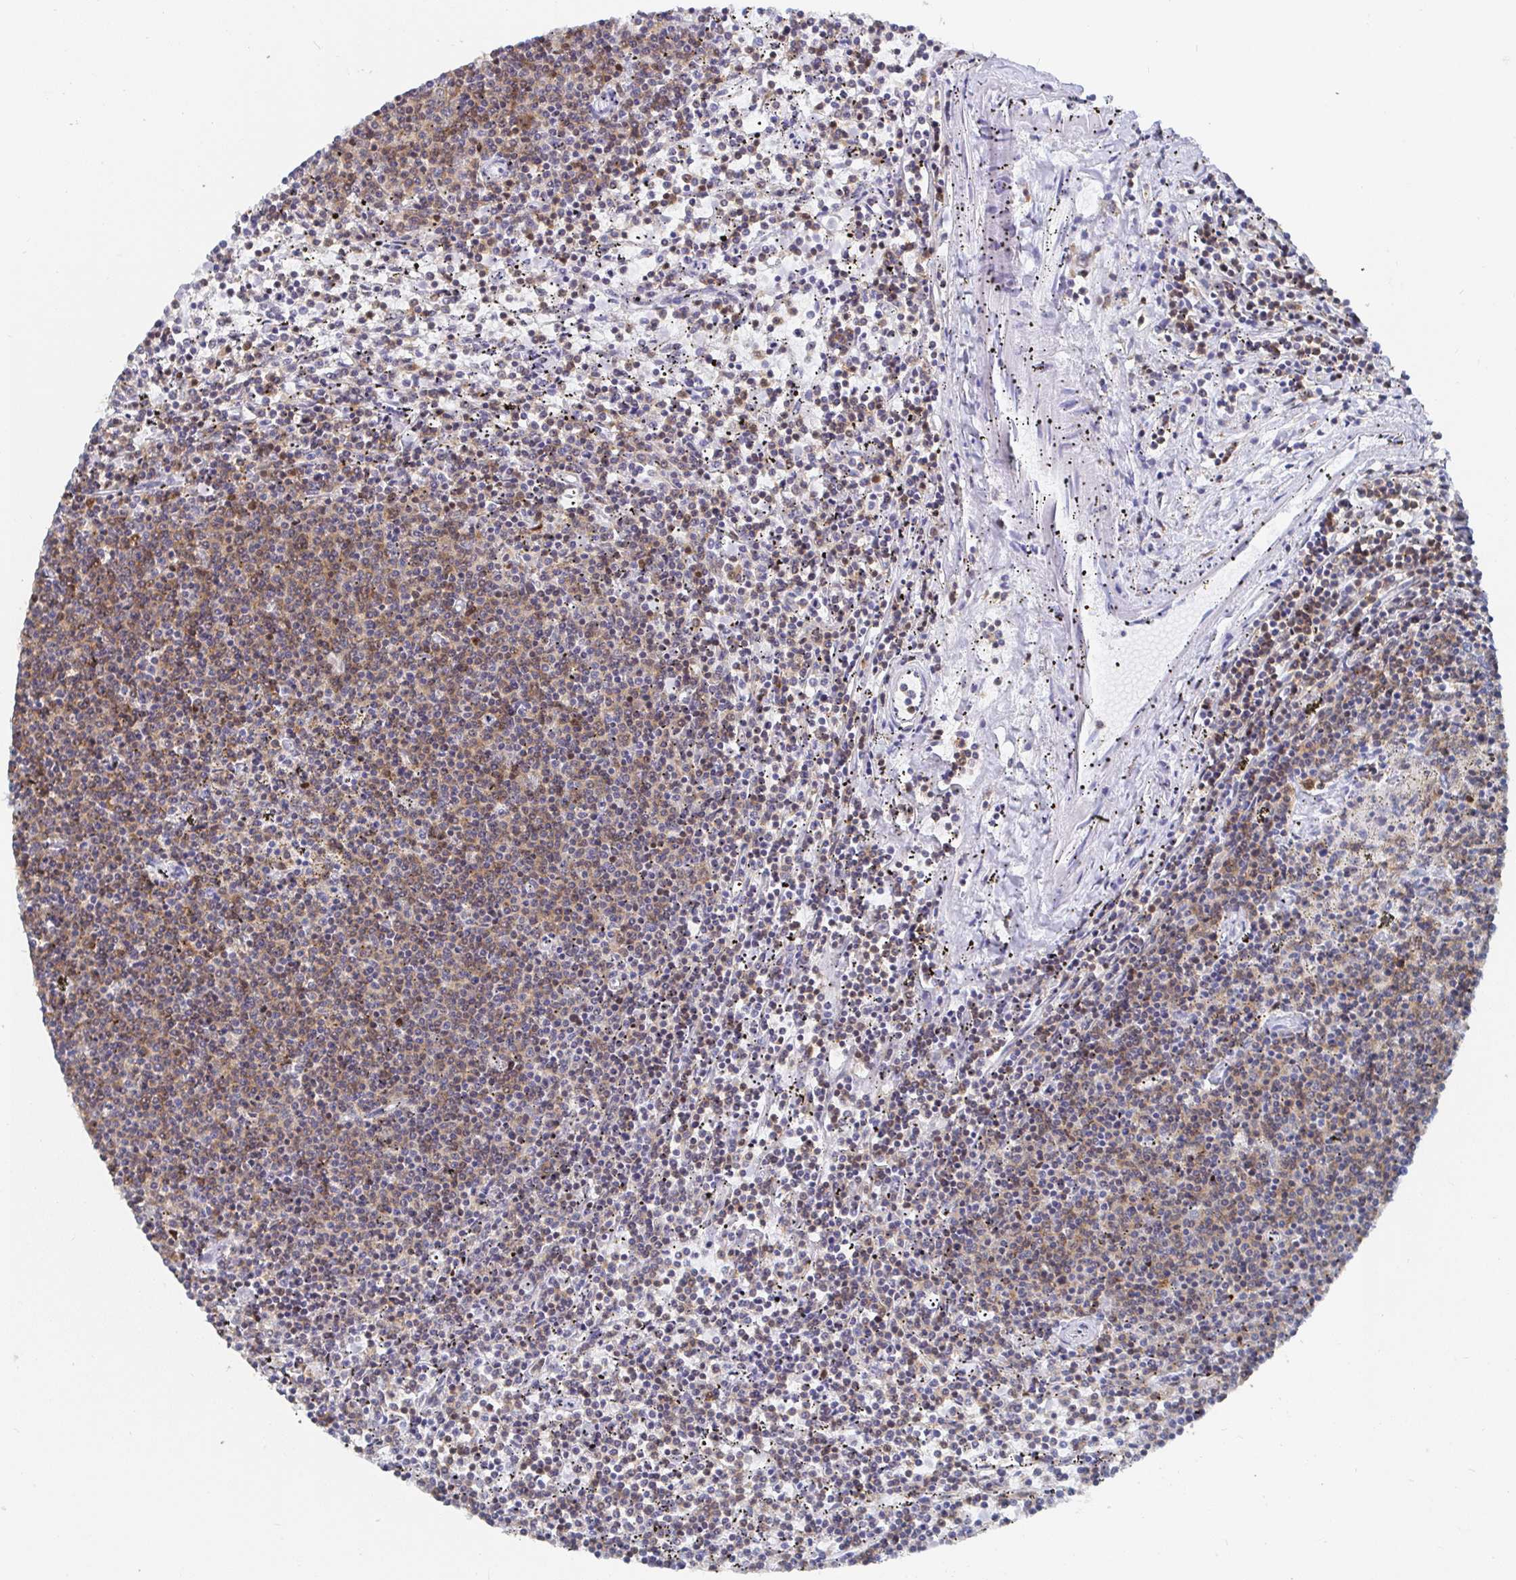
{"staining": {"intensity": "moderate", "quantity": "25%-75%", "location": "nuclear"}, "tissue": "lymphoma", "cell_type": "Tumor cells", "image_type": "cancer", "snomed": [{"axis": "morphology", "description": "Malignant lymphoma, non-Hodgkin's type, Low grade"}, {"axis": "topography", "description": "Spleen"}], "caption": "Immunohistochemical staining of lymphoma demonstrates medium levels of moderate nuclear positivity in approximately 25%-75% of tumor cells.", "gene": "EWSR1", "patient": {"sex": "female", "age": 50}}